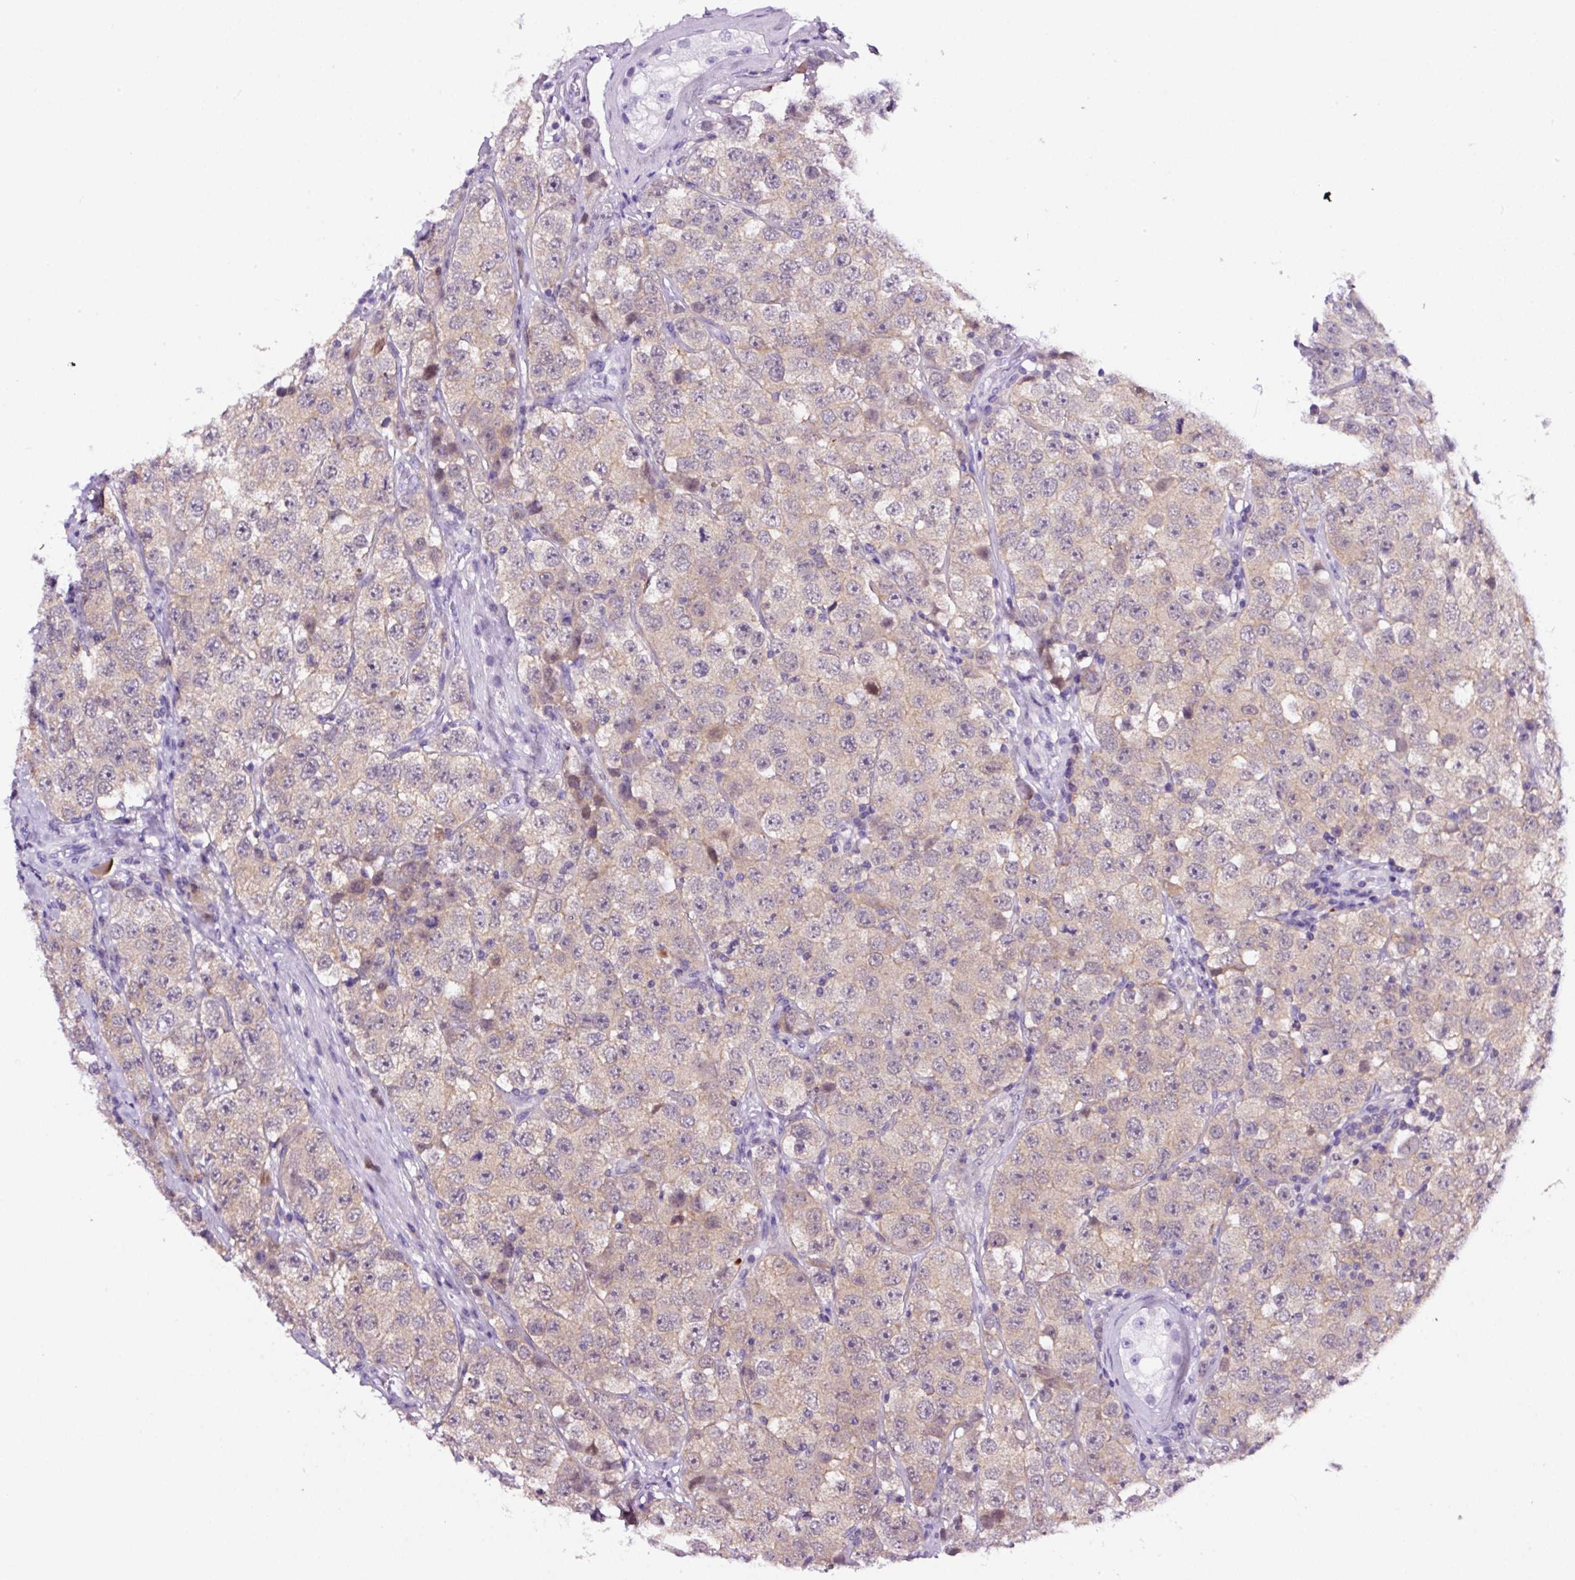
{"staining": {"intensity": "weak", "quantity": ">75%", "location": "cytoplasmic/membranous"}, "tissue": "testis cancer", "cell_type": "Tumor cells", "image_type": "cancer", "snomed": [{"axis": "morphology", "description": "Seminoma, NOS"}, {"axis": "topography", "description": "Testis"}], "caption": "This image shows immunohistochemistry staining of testis cancer, with low weak cytoplasmic/membranous positivity in approximately >75% of tumor cells.", "gene": "TAFA3", "patient": {"sex": "male", "age": 28}}